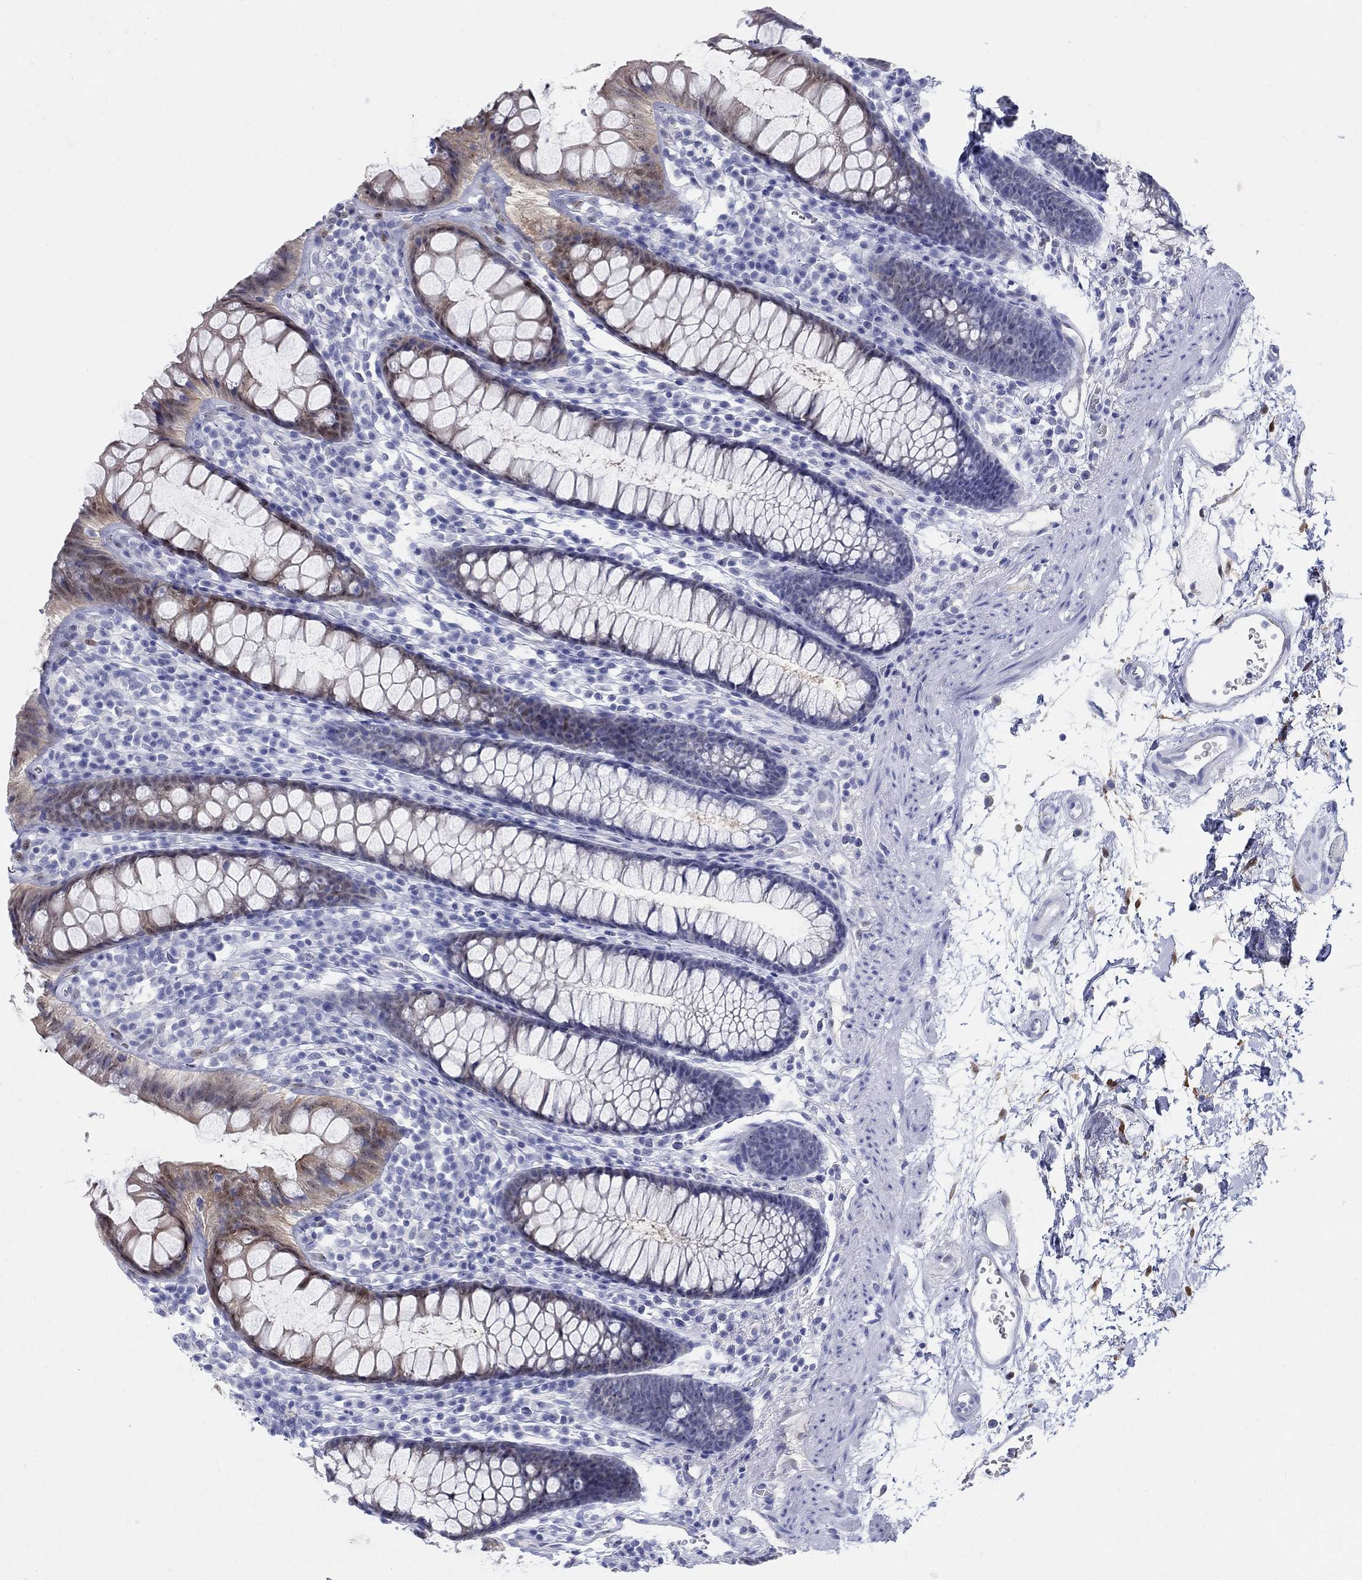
{"staining": {"intensity": "negative", "quantity": "none", "location": "none"}, "tissue": "colon", "cell_type": "Endothelial cells", "image_type": "normal", "snomed": [{"axis": "morphology", "description": "Normal tissue, NOS"}, {"axis": "topography", "description": "Colon"}], "caption": "Colon stained for a protein using IHC exhibits no staining endothelial cells.", "gene": "AKR1C1", "patient": {"sex": "male", "age": 76}}